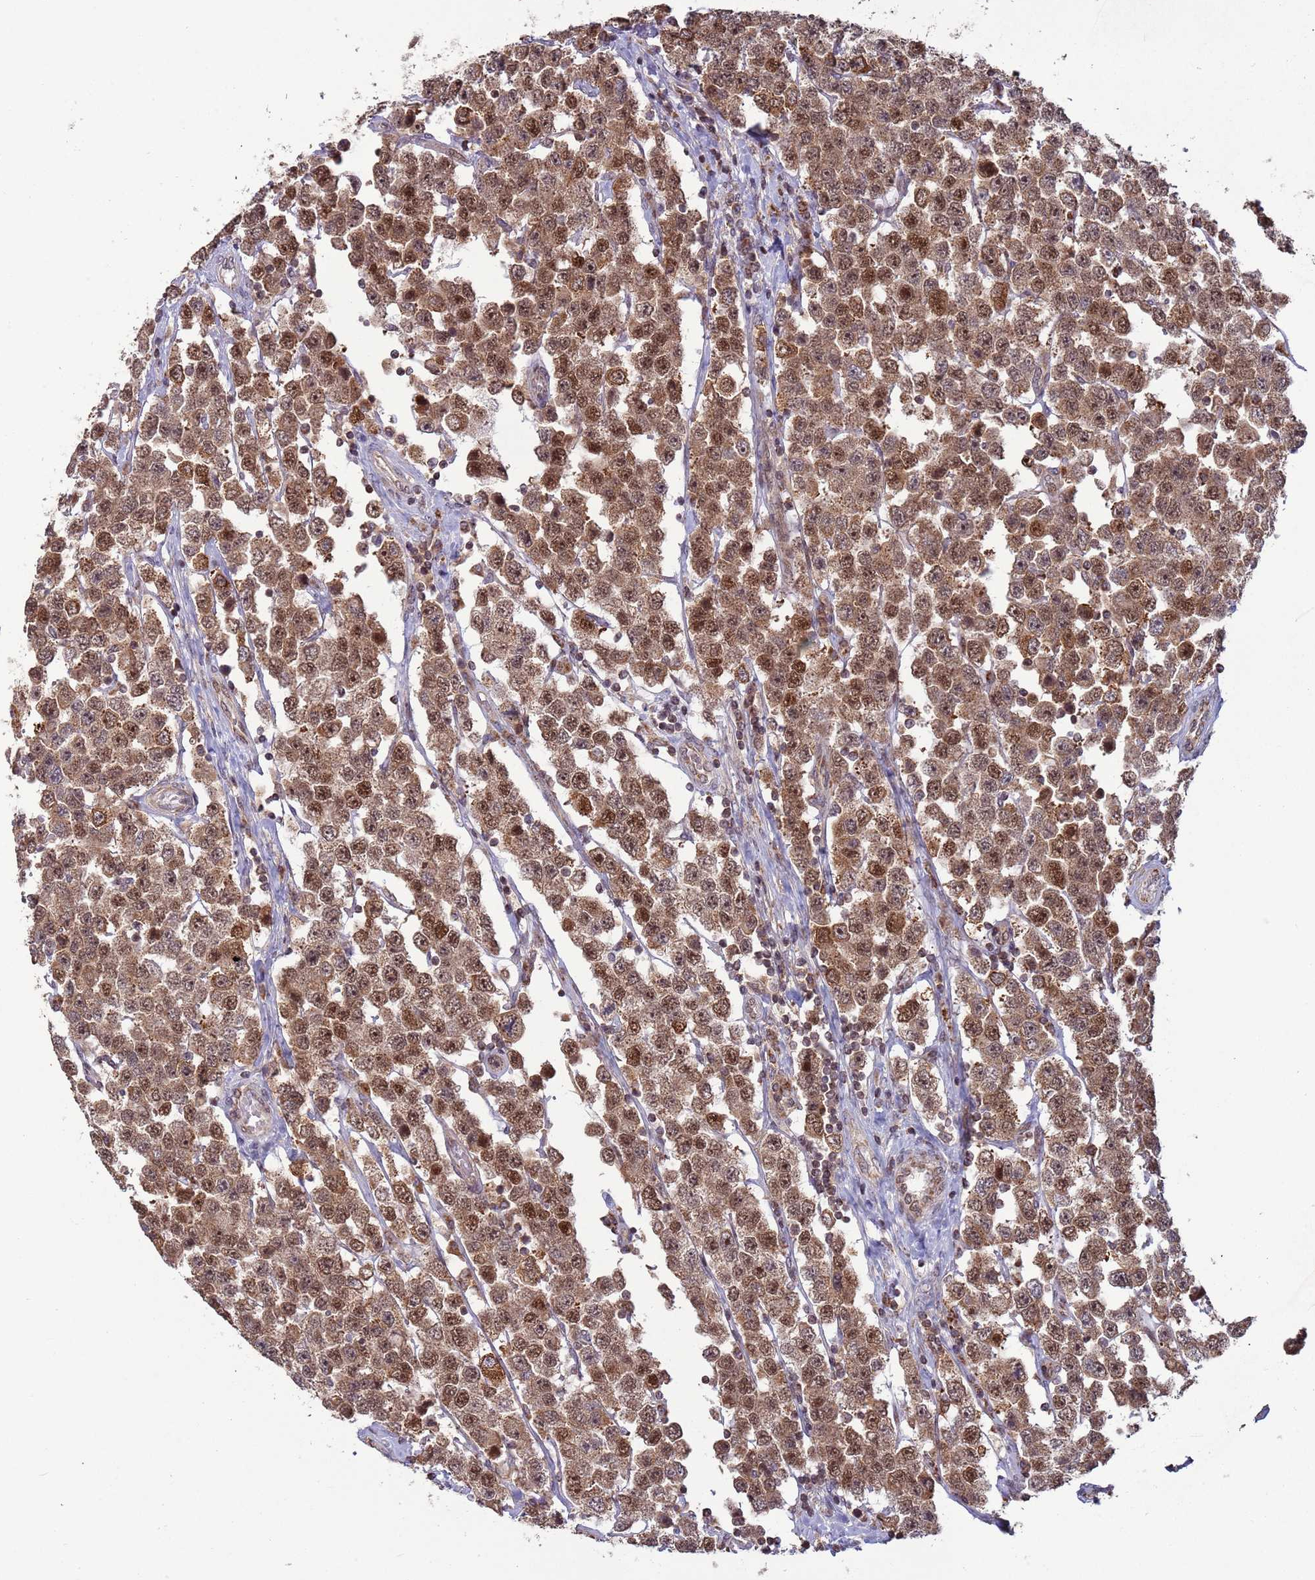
{"staining": {"intensity": "moderate", "quantity": ">75%", "location": "cytoplasmic/membranous,nuclear"}, "tissue": "testis cancer", "cell_type": "Tumor cells", "image_type": "cancer", "snomed": [{"axis": "morphology", "description": "Seminoma, NOS"}, {"axis": "topography", "description": "Testis"}], "caption": "Testis cancer (seminoma) stained with immunohistochemistry exhibits moderate cytoplasmic/membranous and nuclear positivity in about >75% of tumor cells.", "gene": "RCOR2", "patient": {"sex": "male", "age": 28}}